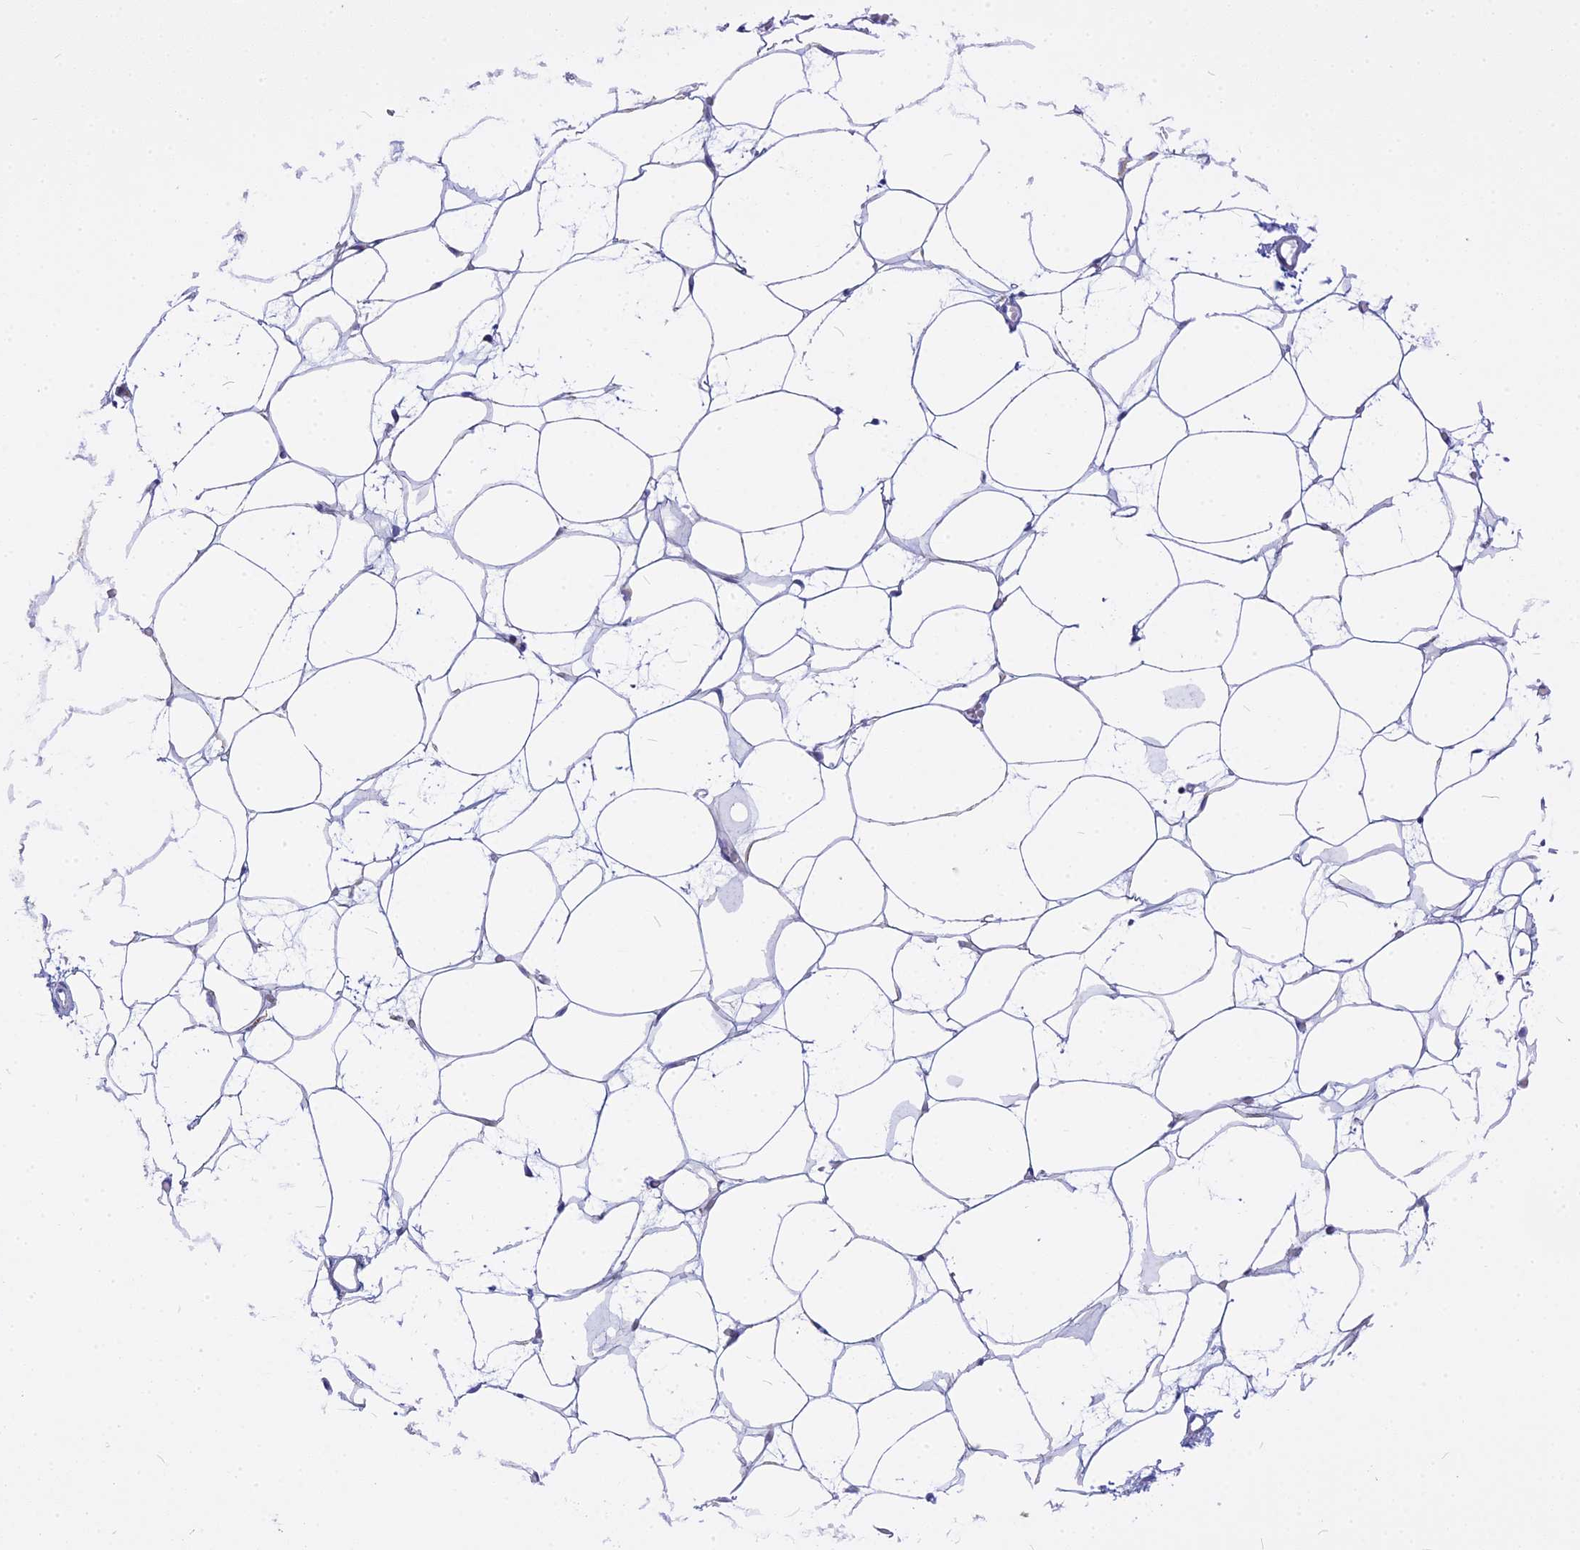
{"staining": {"intensity": "negative", "quantity": "none", "location": "none"}, "tissue": "adipose tissue", "cell_type": "Adipocytes", "image_type": "normal", "snomed": [{"axis": "morphology", "description": "Normal tissue, NOS"}, {"axis": "topography", "description": "Breast"}], "caption": "Immunohistochemistry (IHC) image of benign adipose tissue: adipose tissue stained with DAB (3,3'-diaminobenzidine) displays no significant protein expression in adipocytes. (DAB IHC with hematoxylin counter stain).", "gene": "VDAC2", "patient": {"sex": "female", "age": 23}}